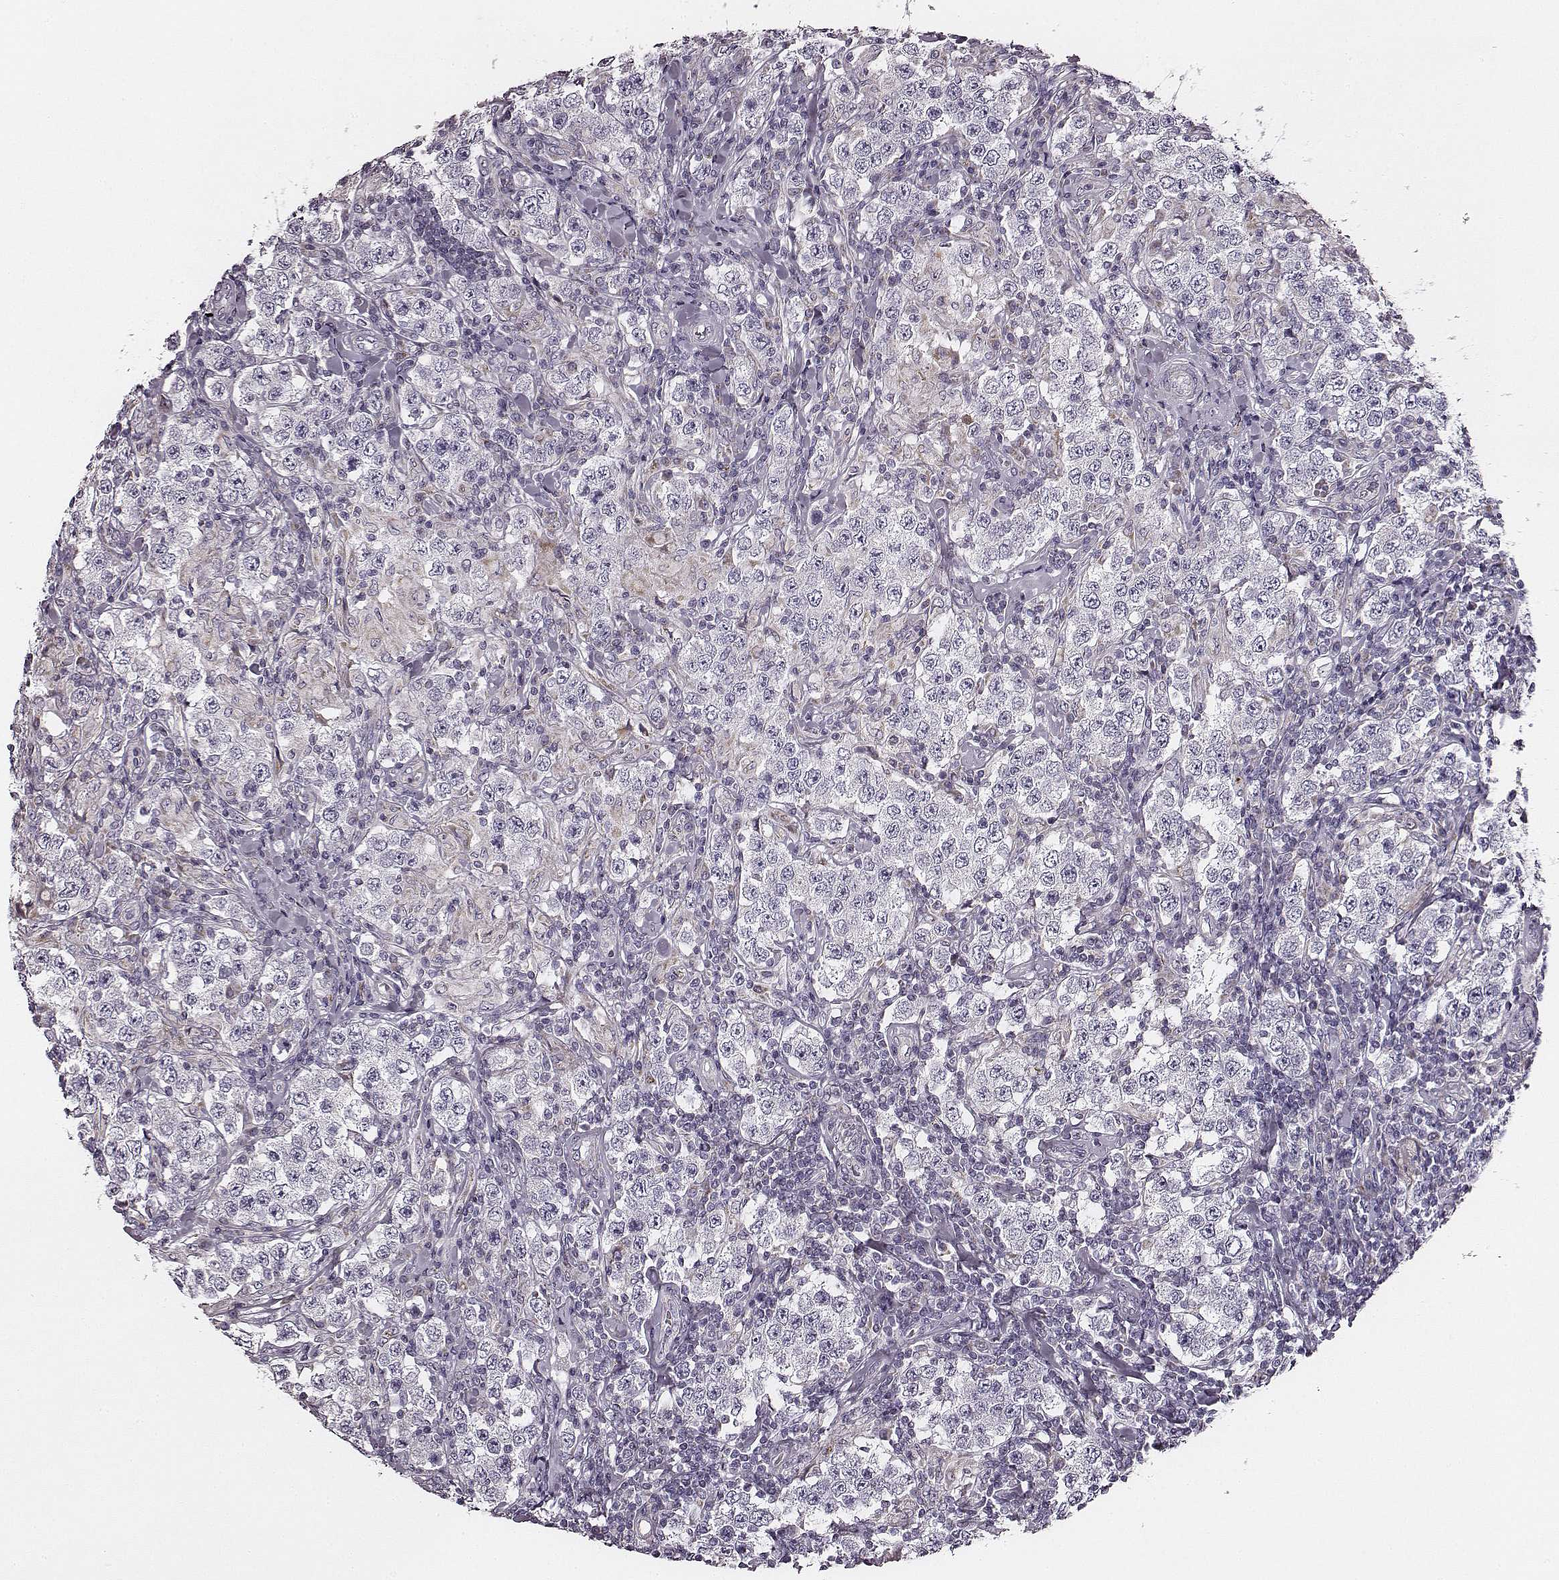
{"staining": {"intensity": "negative", "quantity": "none", "location": "none"}, "tissue": "testis cancer", "cell_type": "Tumor cells", "image_type": "cancer", "snomed": [{"axis": "morphology", "description": "Seminoma, NOS"}, {"axis": "morphology", "description": "Carcinoma, Embryonal, NOS"}, {"axis": "topography", "description": "Testis"}], "caption": "DAB immunohistochemical staining of testis embryonal carcinoma demonstrates no significant expression in tumor cells. (Brightfield microscopy of DAB (3,3'-diaminobenzidine) IHC at high magnification).", "gene": "UBL4B", "patient": {"sex": "male", "age": 41}}